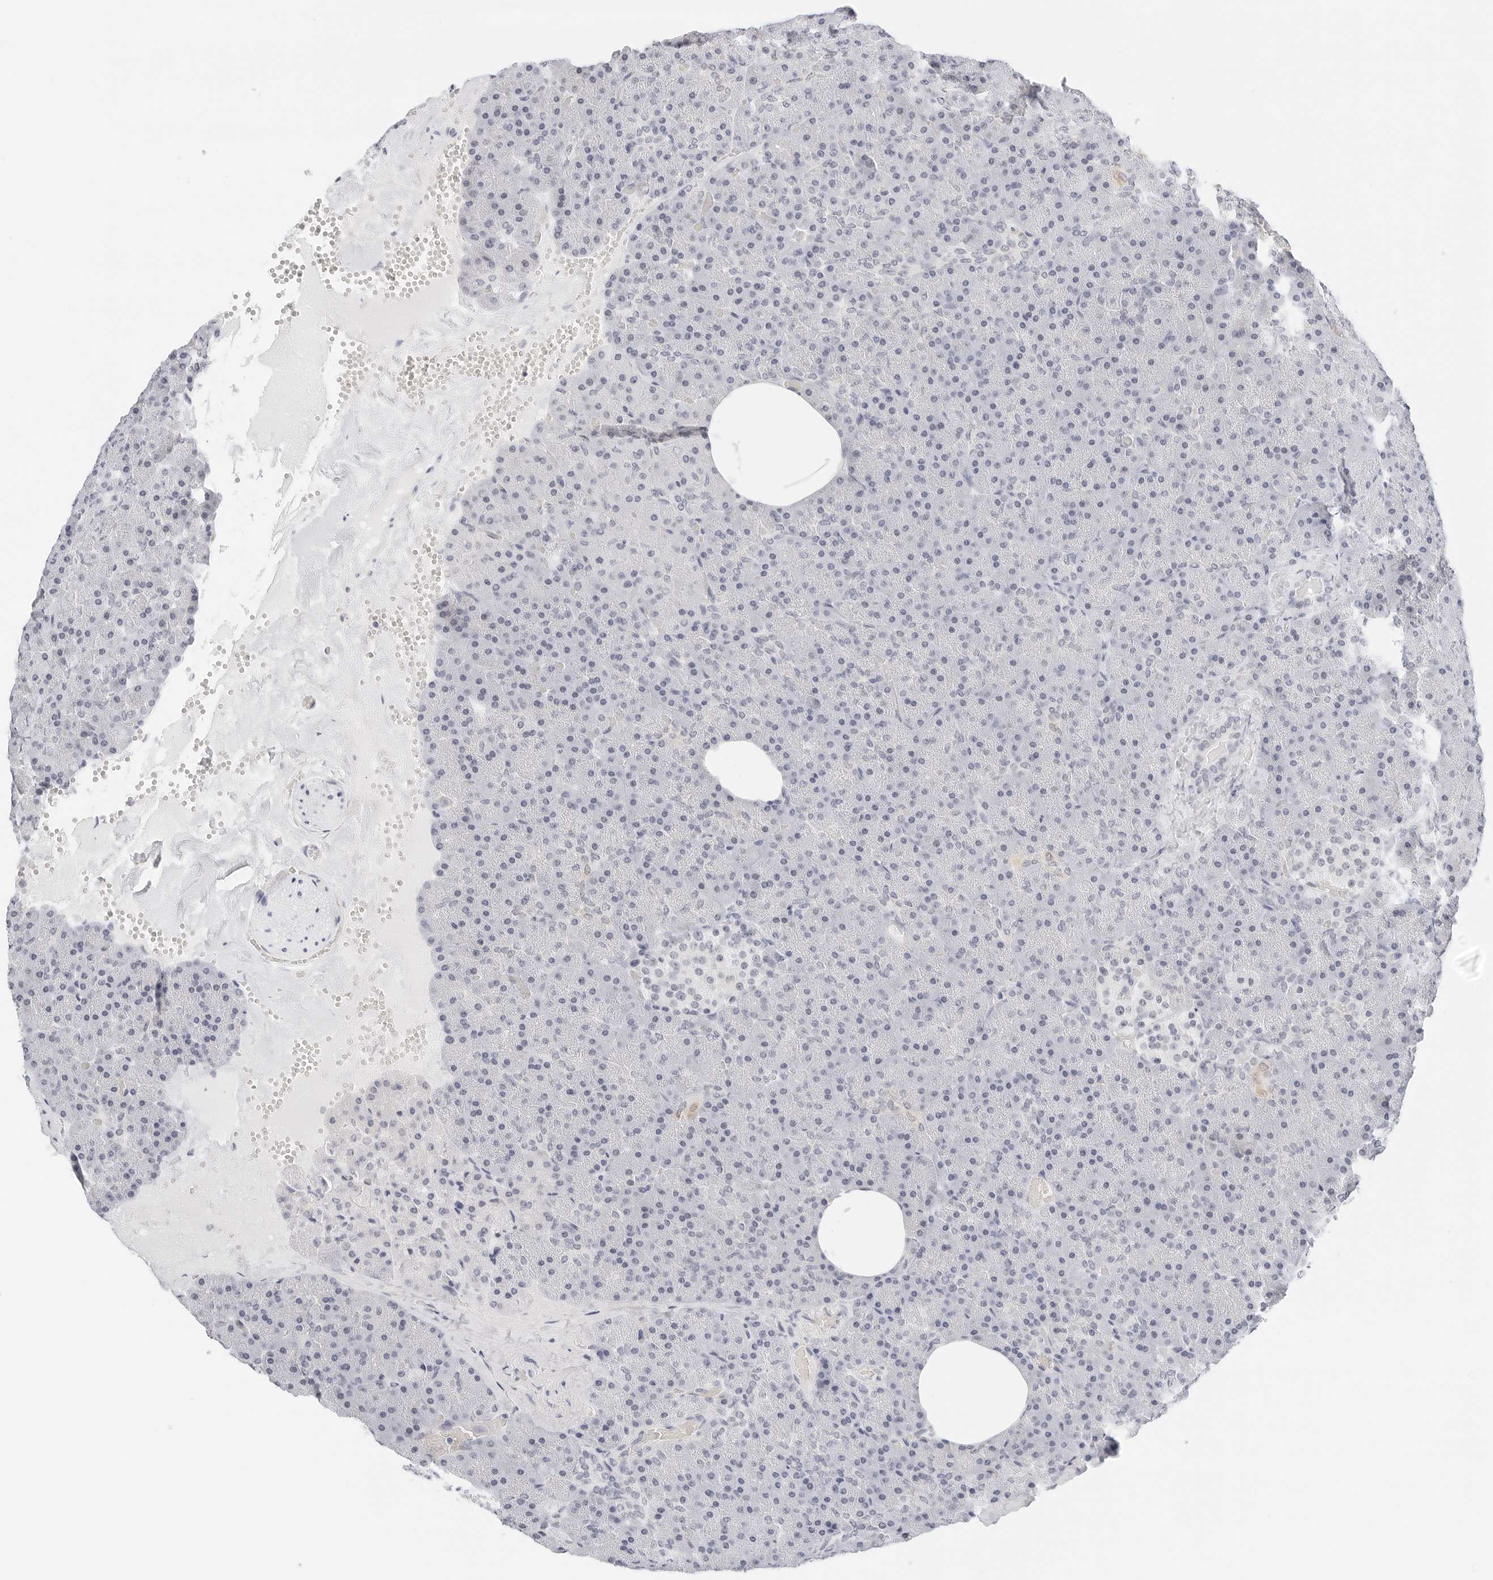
{"staining": {"intensity": "negative", "quantity": "none", "location": "none"}, "tissue": "pancreas", "cell_type": "Exocrine glandular cells", "image_type": "normal", "snomed": [{"axis": "morphology", "description": "Normal tissue, NOS"}, {"axis": "morphology", "description": "Carcinoid, malignant, NOS"}, {"axis": "topography", "description": "Pancreas"}], "caption": "Immunohistochemistry histopathology image of benign human pancreas stained for a protein (brown), which reveals no positivity in exocrine glandular cells. The staining was performed using DAB to visualize the protein expression in brown, while the nuclei were stained in blue with hematoxylin (Magnification: 20x).", "gene": "CD22", "patient": {"sex": "female", "age": 35}}